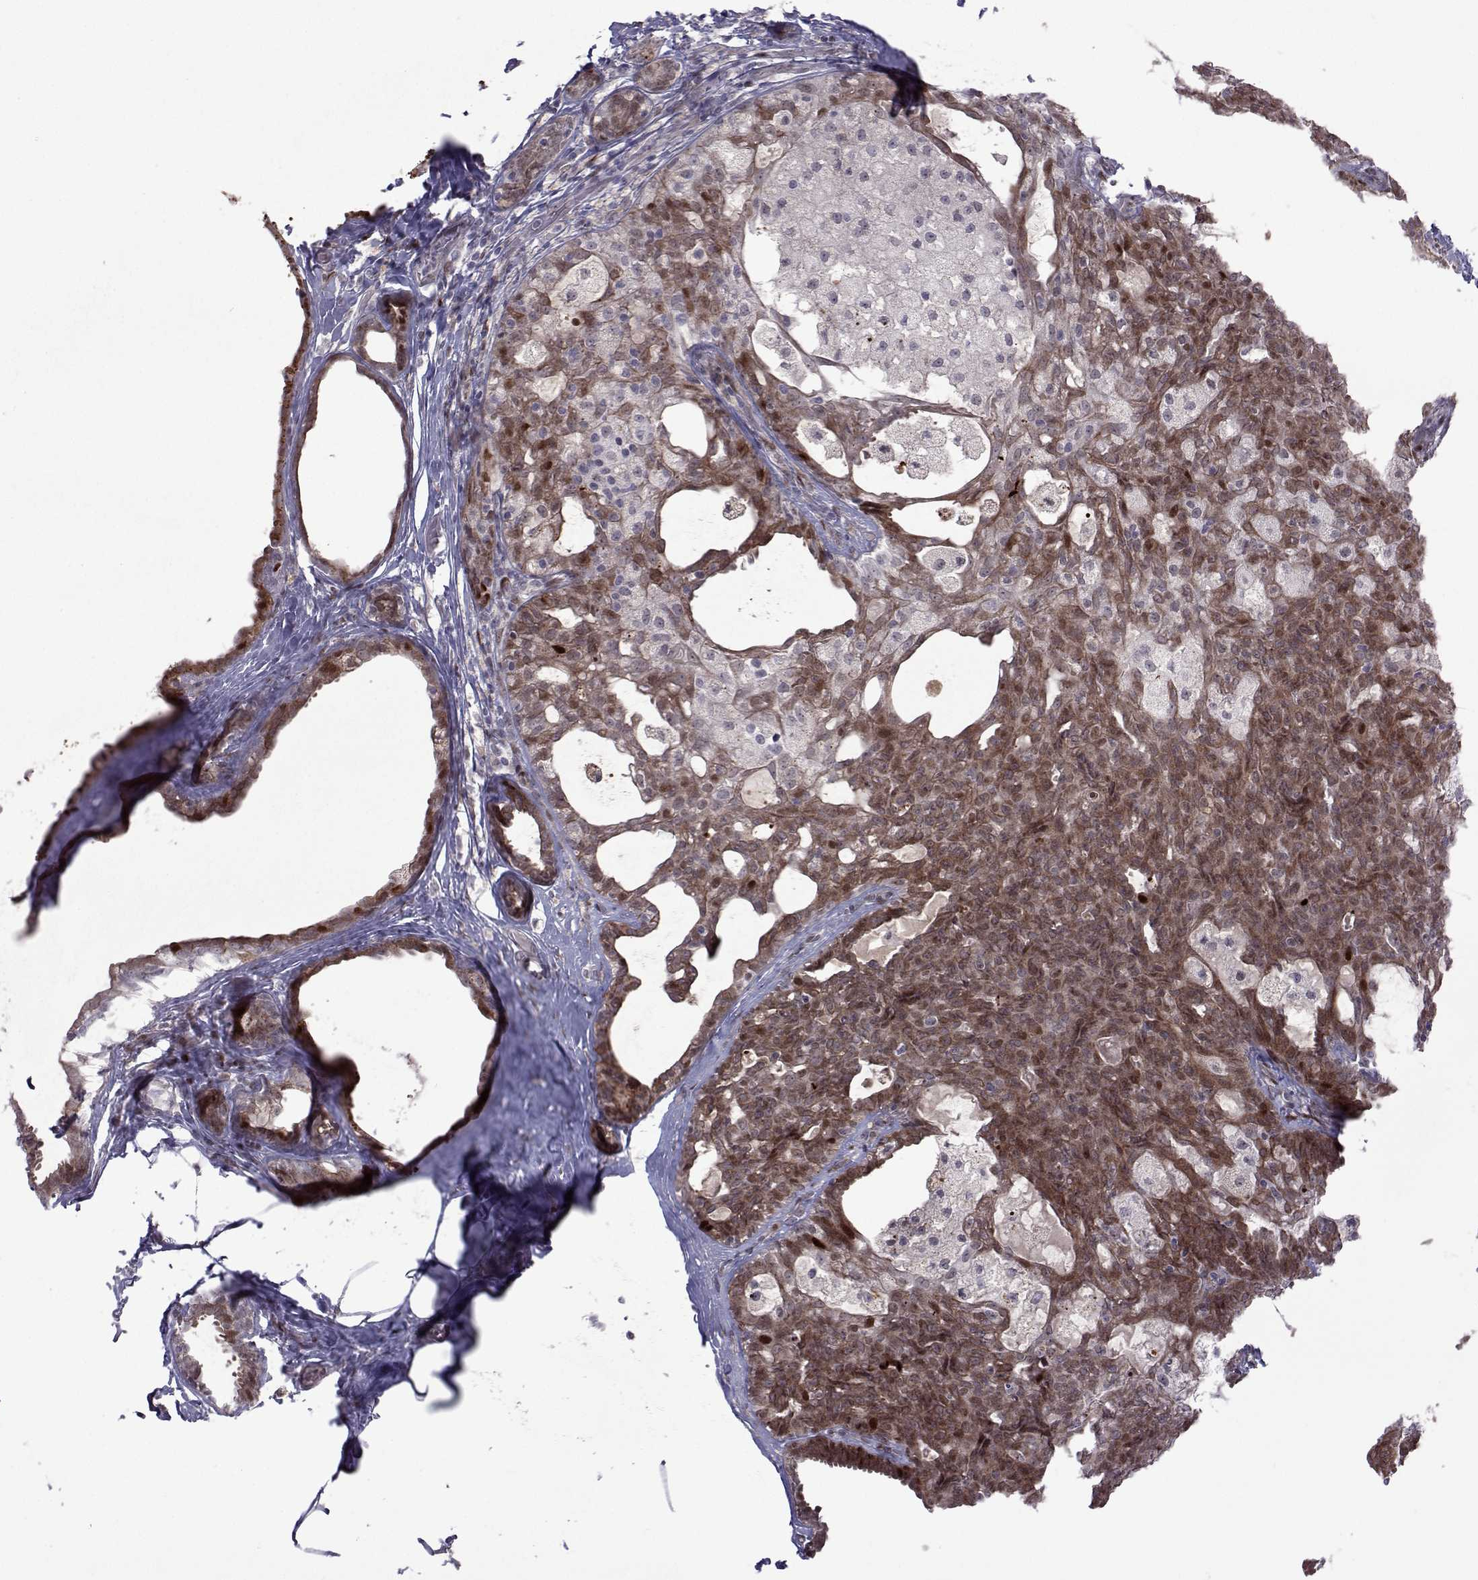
{"staining": {"intensity": "weak", "quantity": ">75%", "location": "cytoplasmic/membranous,nuclear"}, "tissue": "breast cancer", "cell_type": "Tumor cells", "image_type": "cancer", "snomed": [{"axis": "morphology", "description": "Duct carcinoma"}, {"axis": "topography", "description": "Breast"}], "caption": "Immunohistochemistry (IHC) (DAB) staining of infiltrating ductal carcinoma (breast) exhibits weak cytoplasmic/membranous and nuclear protein expression in about >75% of tumor cells.", "gene": "EFCAB3", "patient": {"sex": "female", "age": 59}}